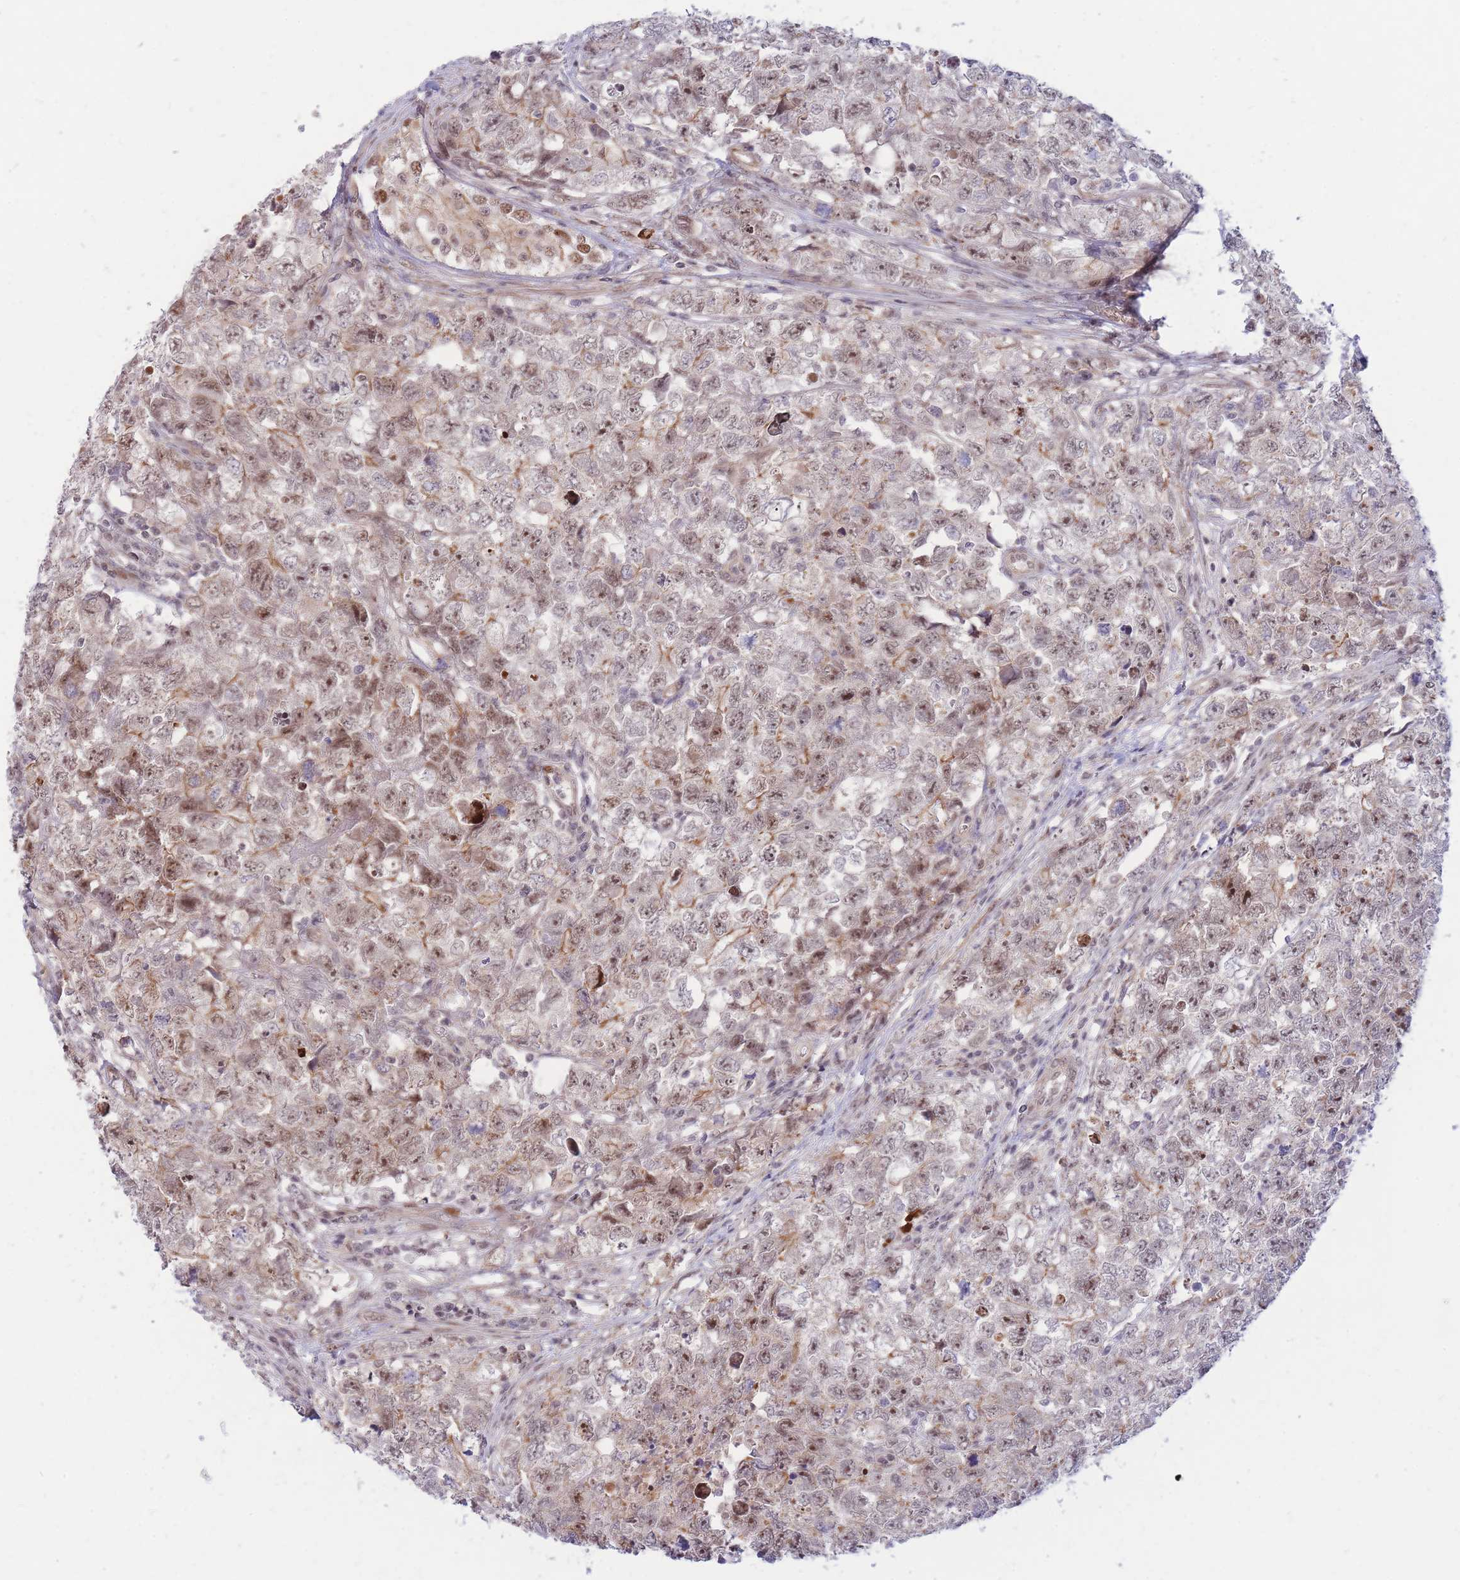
{"staining": {"intensity": "weak", "quantity": ">75%", "location": "cytoplasmic/membranous,nuclear"}, "tissue": "testis cancer", "cell_type": "Tumor cells", "image_type": "cancer", "snomed": [{"axis": "morphology", "description": "Carcinoma, Embryonal, NOS"}, {"axis": "topography", "description": "Testis"}], "caption": "An image showing weak cytoplasmic/membranous and nuclear positivity in about >75% of tumor cells in embryonal carcinoma (testis), as visualized by brown immunohistochemical staining.", "gene": "ERICH6B", "patient": {"sex": "male", "age": 22}}